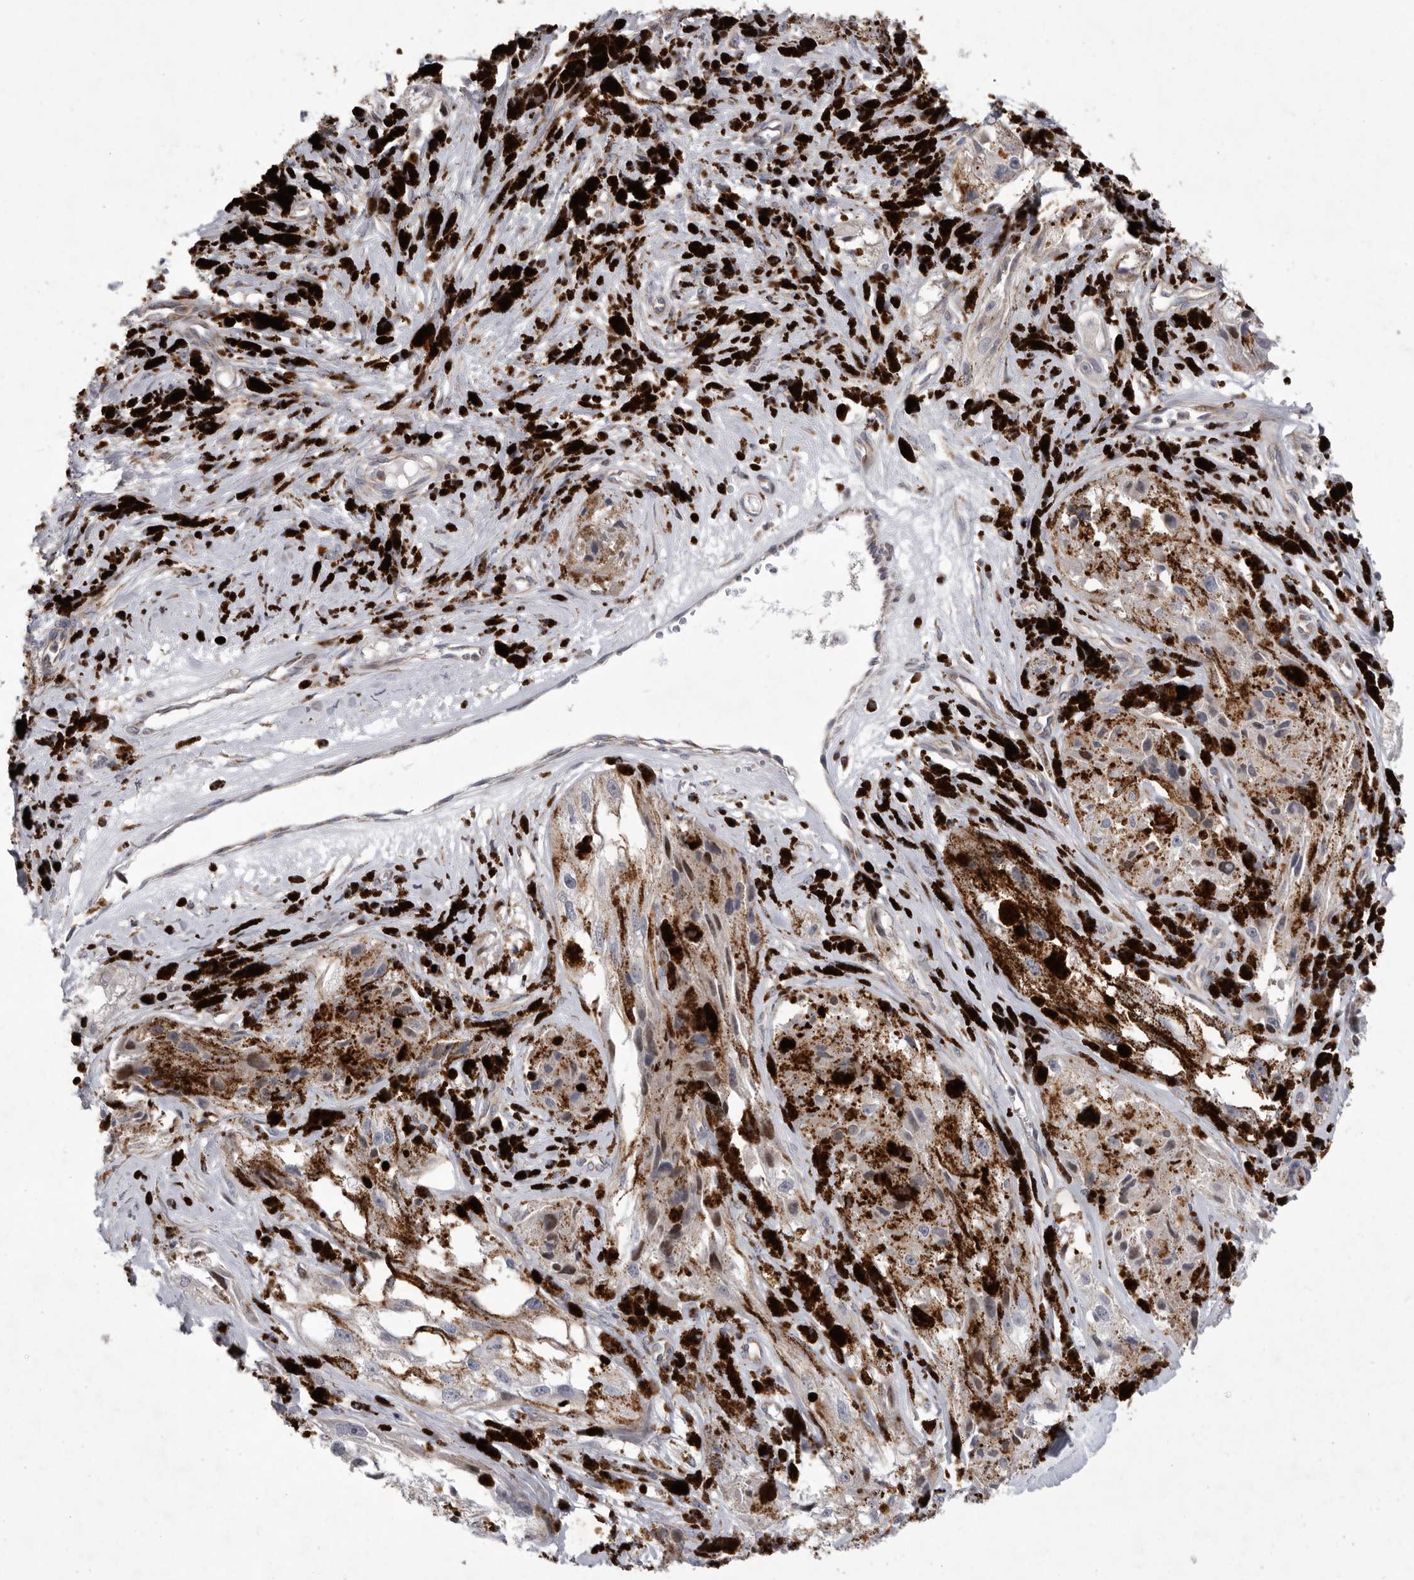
{"staining": {"intensity": "negative", "quantity": "none", "location": "none"}, "tissue": "melanoma", "cell_type": "Tumor cells", "image_type": "cancer", "snomed": [{"axis": "morphology", "description": "Malignant melanoma, NOS"}, {"axis": "topography", "description": "Skin"}], "caption": "Tumor cells are negative for protein expression in human melanoma.", "gene": "MPZL1", "patient": {"sex": "male", "age": 88}}